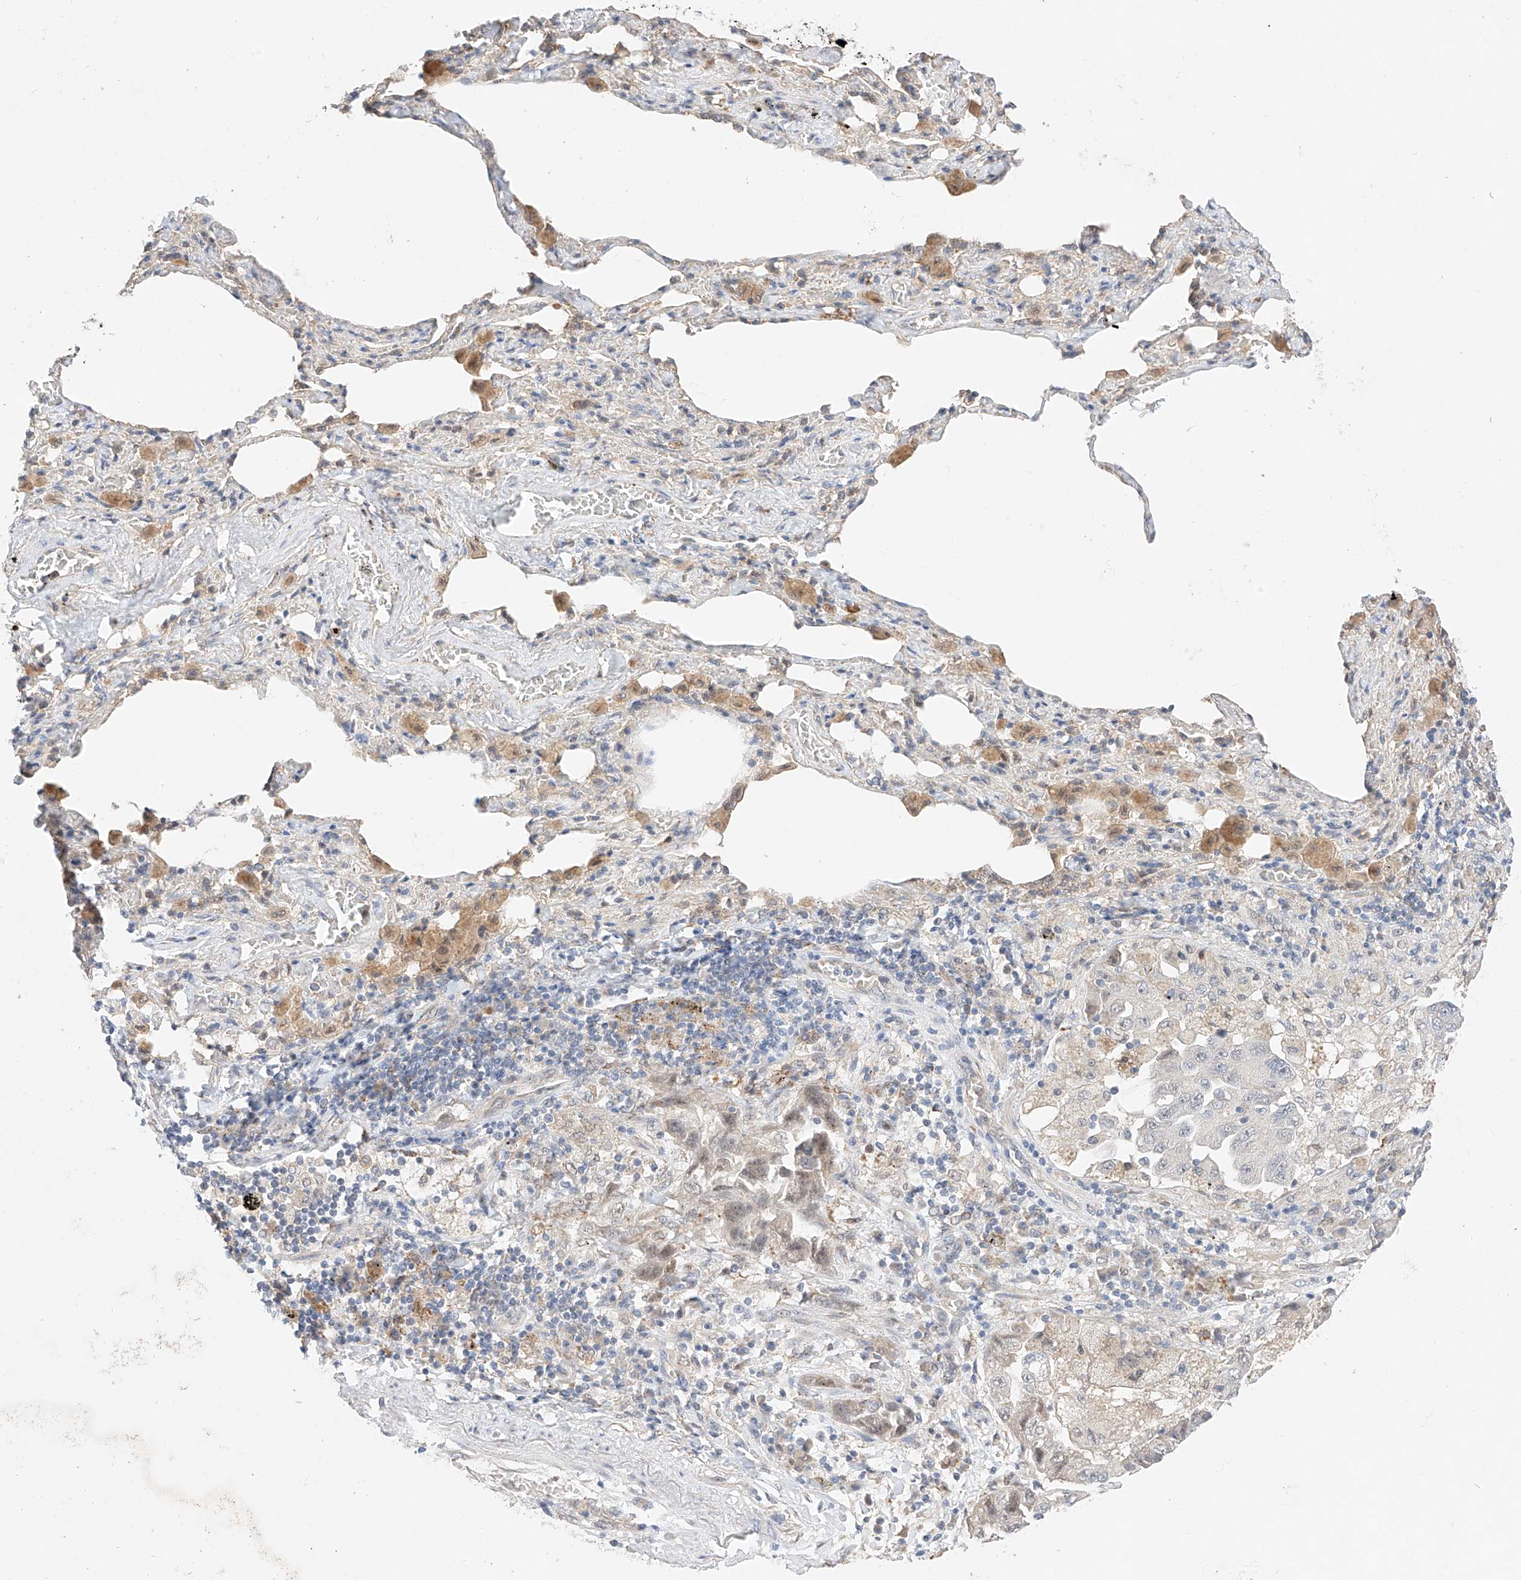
{"staining": {"intensity": "negative", "quantity": "none", "location": "none"}, "tissue": "lung cancer", "cell_type": "Tumor cells", "image_type": "cancer", "snomed": [{"axis": "morphology", "description": "Adenocarcinoma, NOS"}, {"axis": "topography", "description": "Lung"}], "caption": "A high-resolution image shows immunohistochemistry (IHC) staining of lung adenocarcinoma, which shows no significant expression in tumor cells.", "gene": "IL22RA2", "patient": {"sex": "female", "age": 51}}